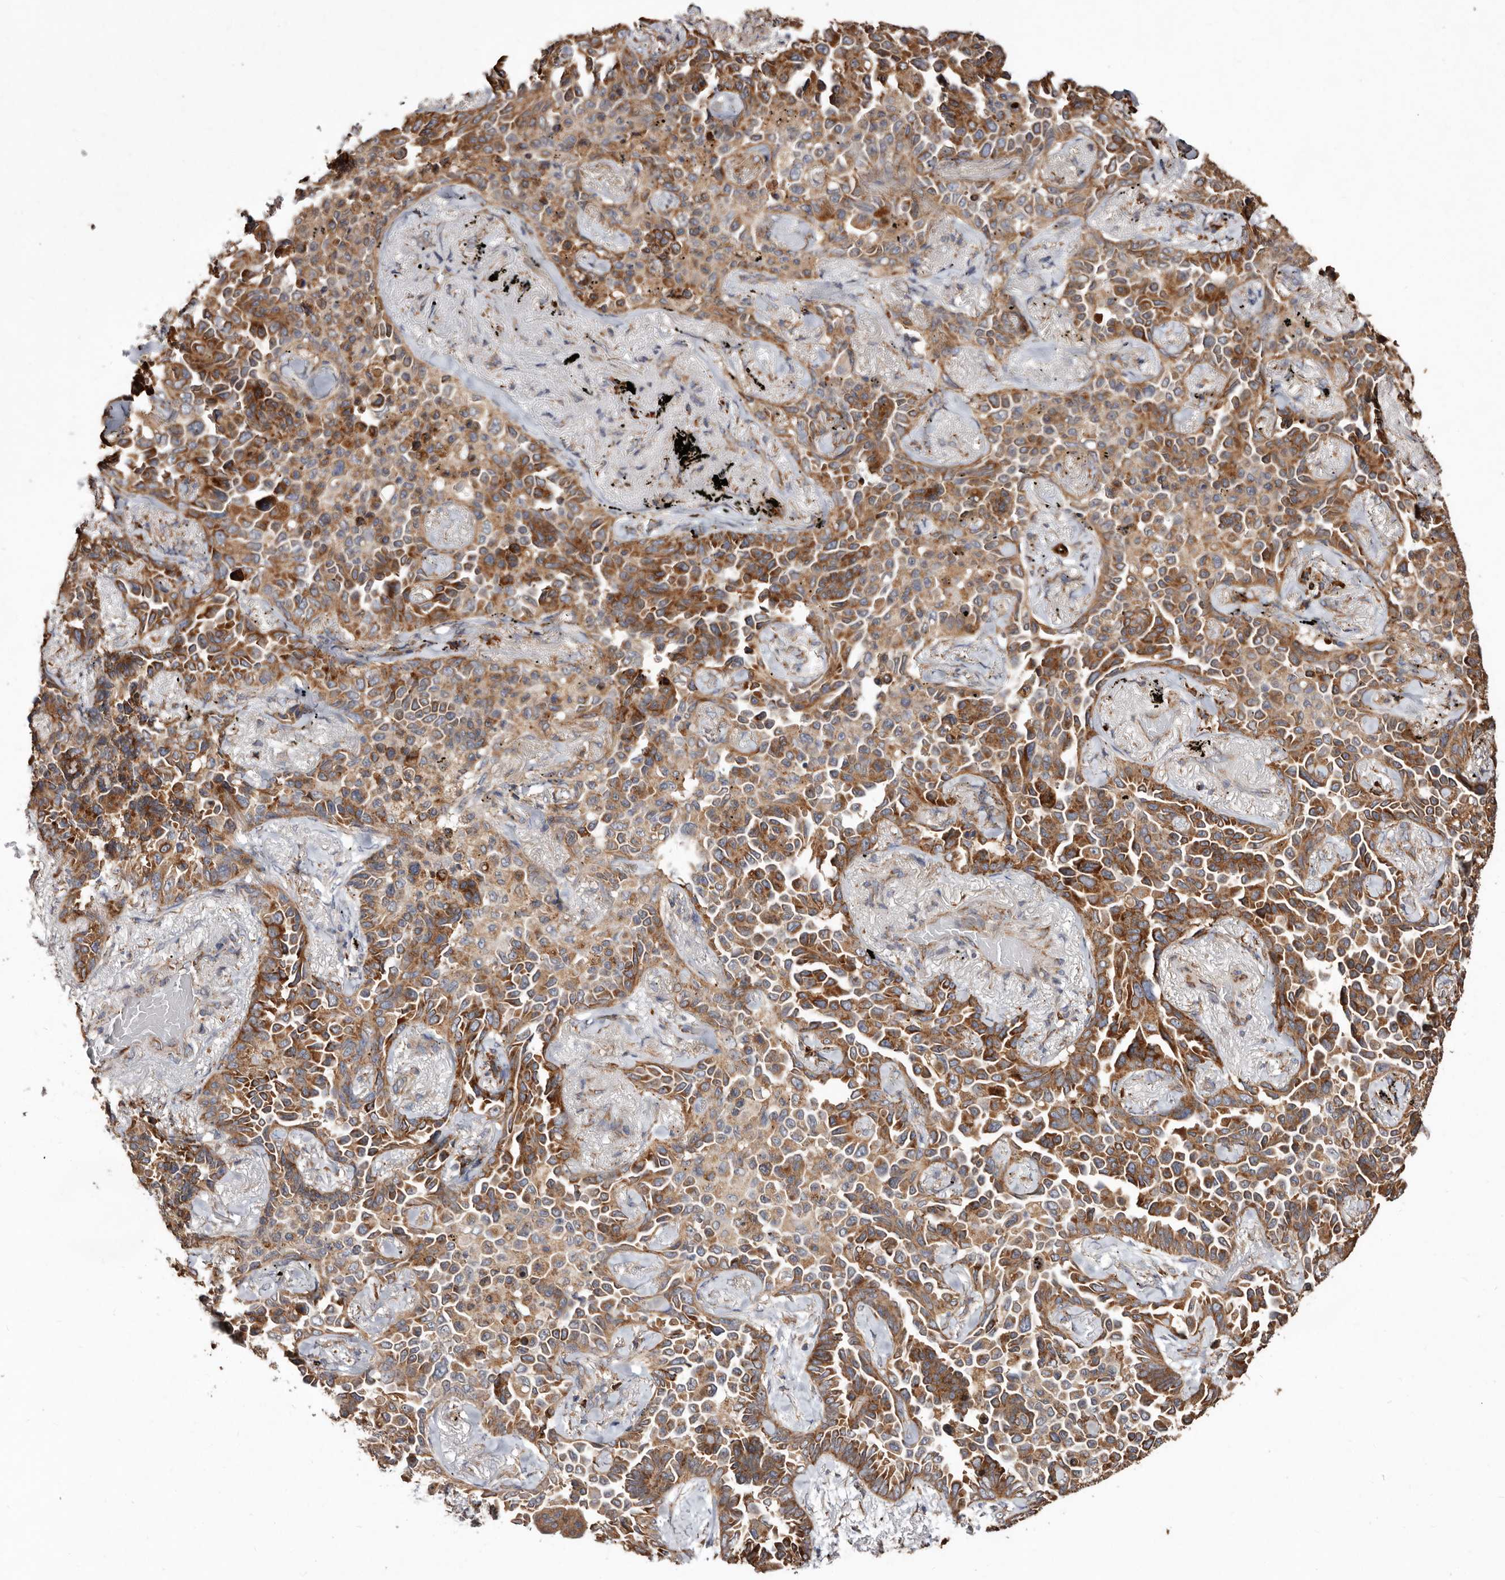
{"staining": {"intensity": "moderate", "quantity": ">75%", "location": "cytoplasmic/membranous"}, "tissue": "lung cancer", "cell_type": "Tumor cells", "image_type": "cancer", "snomed": [{"axis": "morphology", "description": "Adenocarcinoma, NOS"}, {"axis": "topography", "description": "Lung"}], "caption": "A medium amount of moderate cytoplasmic/membranous positivity is seen in about >75% of tumor cells in lung adenocarcinoma tissue.", "gene": "STEAP2", "patient": {"sex": "female", "age": 67}}